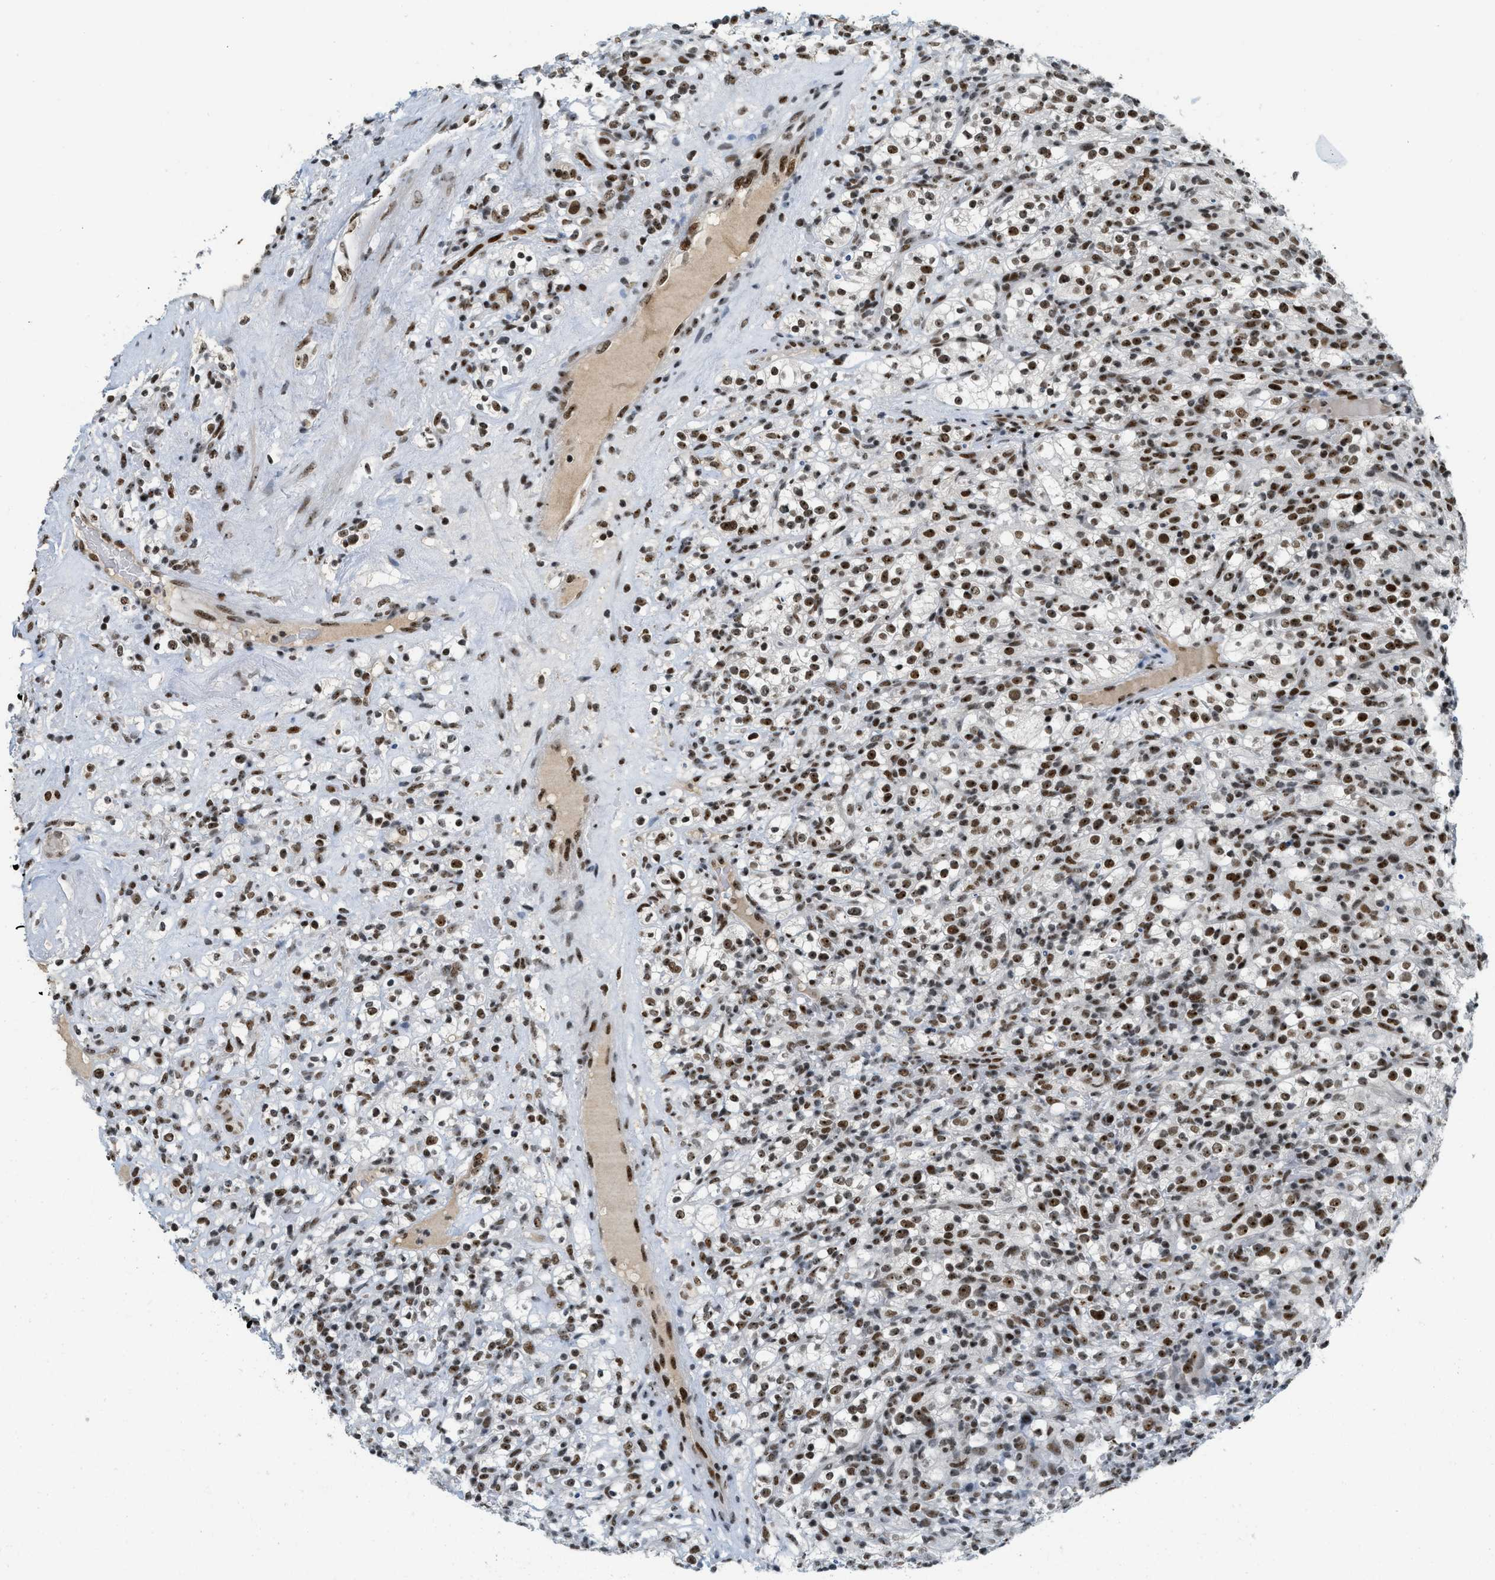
{"staining": {"intensity": "moderate", "quantity": ">75%", "location": "nuclear"}, "tissue": "renal cancer", "cell_type": "Tumor cells", "image_type": "cancer", "snomed": [{"axis": "morphology", "description": "Normal tissue, NOS"}, {"axis": "morphology", "description": "Adenocarcinoma, NOS"}, {"axis": "topography", "description": "Kidney"}], "caption": "Moderate nuclear staining for a protein is present in about >75% of tumor cells of renal cancer (adenocarcinoma) using IHC.", "gene": "URB1", "patient": {"sex": "female", "age": 72}}